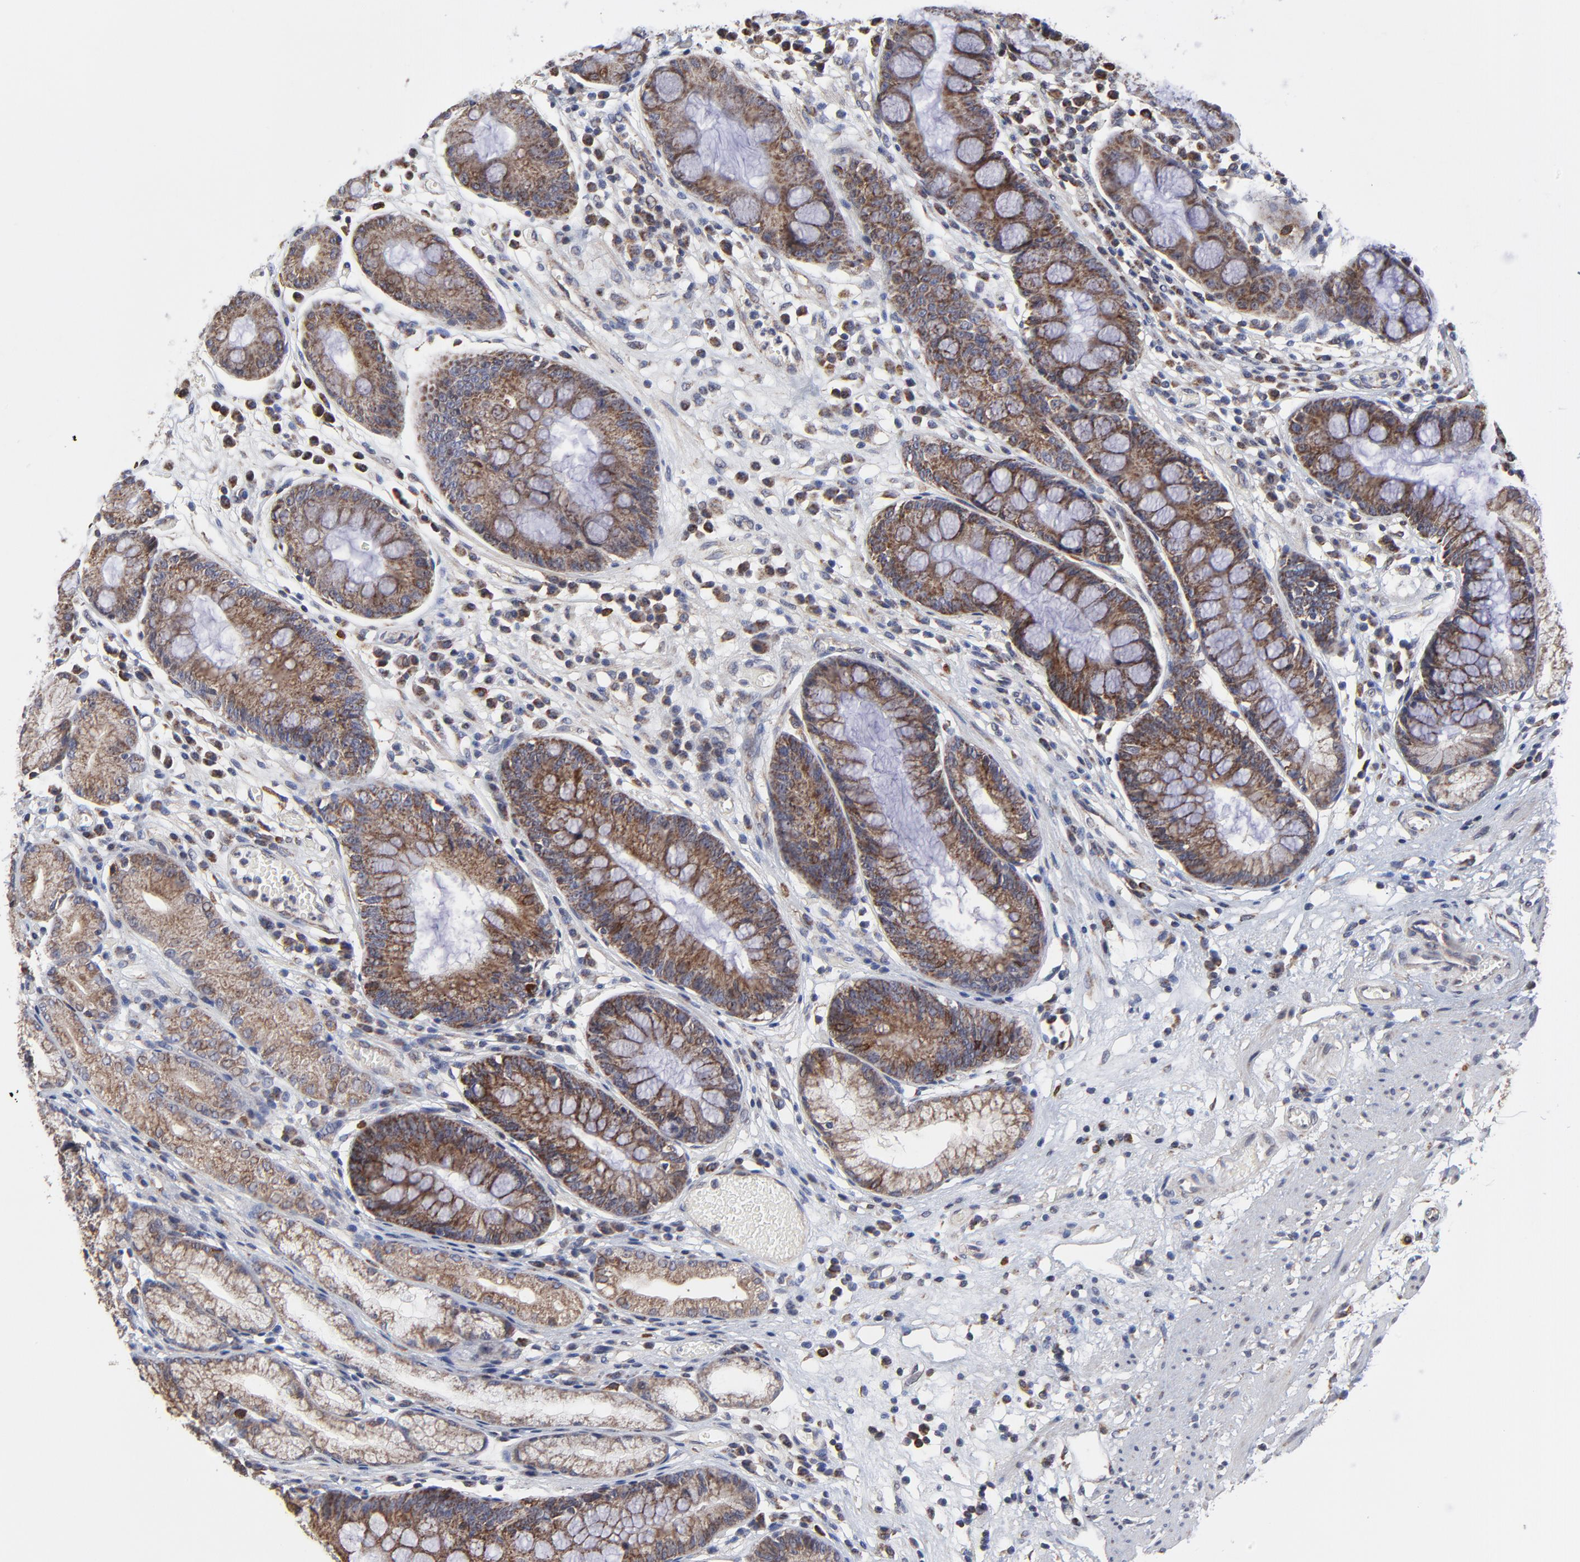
{"staining": {"intensity": "moderate", "quantity": "25%-75%", "location": "cytoplasmic/membranous"}, "tissue": "stomach", "cell_type": "Glandular cells", "image_type": "normal", "snomed": [{"axis": "morphology", "description": "Normal tissue, NOS"}, {"axis": "morphology", "description": "Inflammation, NOS"}, {"axis": "topography", "description": "Stomach, lower"}], "caption": "A medium amount of moderate cytoplasmic/membranous staining is present in about 25%-75% of glandular cells in normal stomach. (IHC, brightfield microscopy, high magnification).", "gene": "ZNF550", "patient": {"sex": "male", "age": 59}}